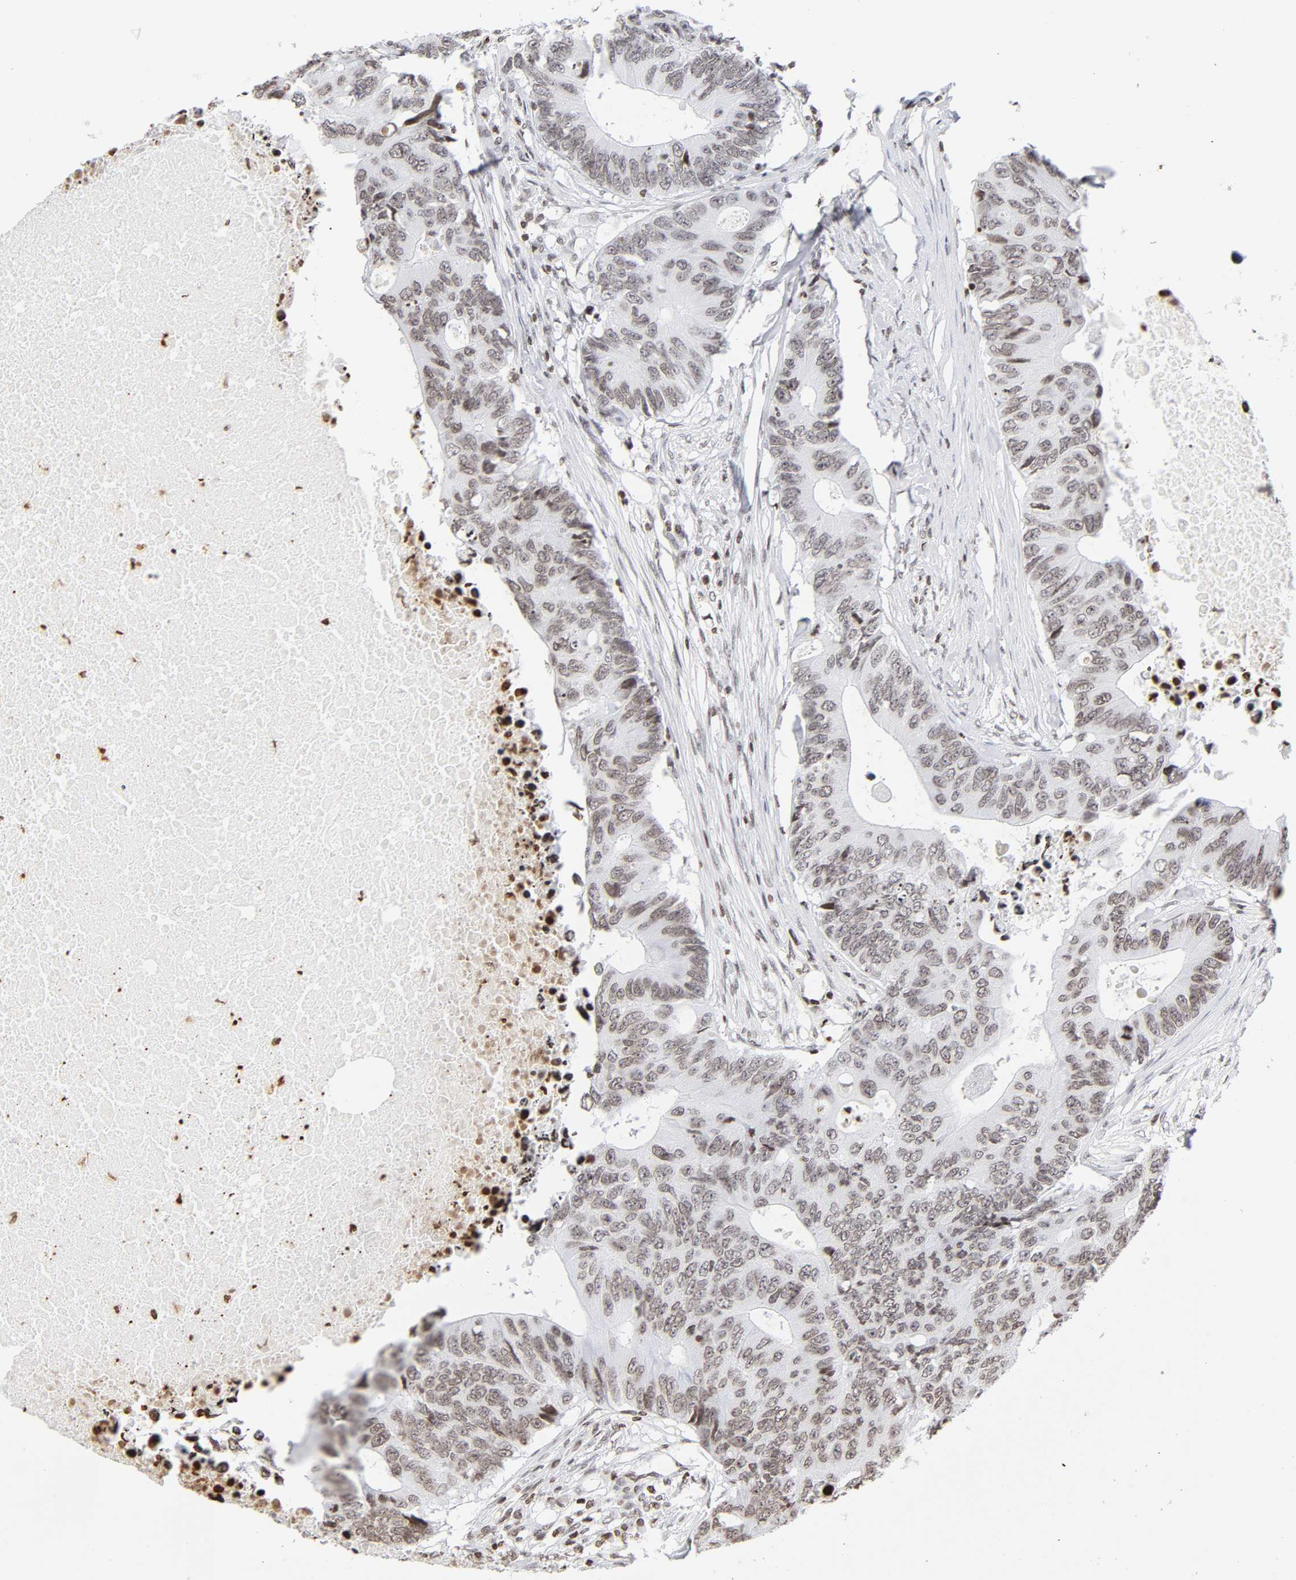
{"staining": {"intensity": "weak", "quantity": ">75%", "location": "nuclear"}, "tissue": "colorectal cancer", "cell_type": "Tumor cells", "image_type": "cancer", "snomed": [{"axis": "morphology", "description": "Adenocarcinoma, NOS"}, {"axis": "topography", "description": "Colon"}], "caption": "Human adenocarcinoma (colorectal) stained for a protein (brown) shows weak nuclear positive positivity in approximately >75% of tumor cells.", "gene": "H2AC12", "patient": {"sex": "male", "age": 71}}